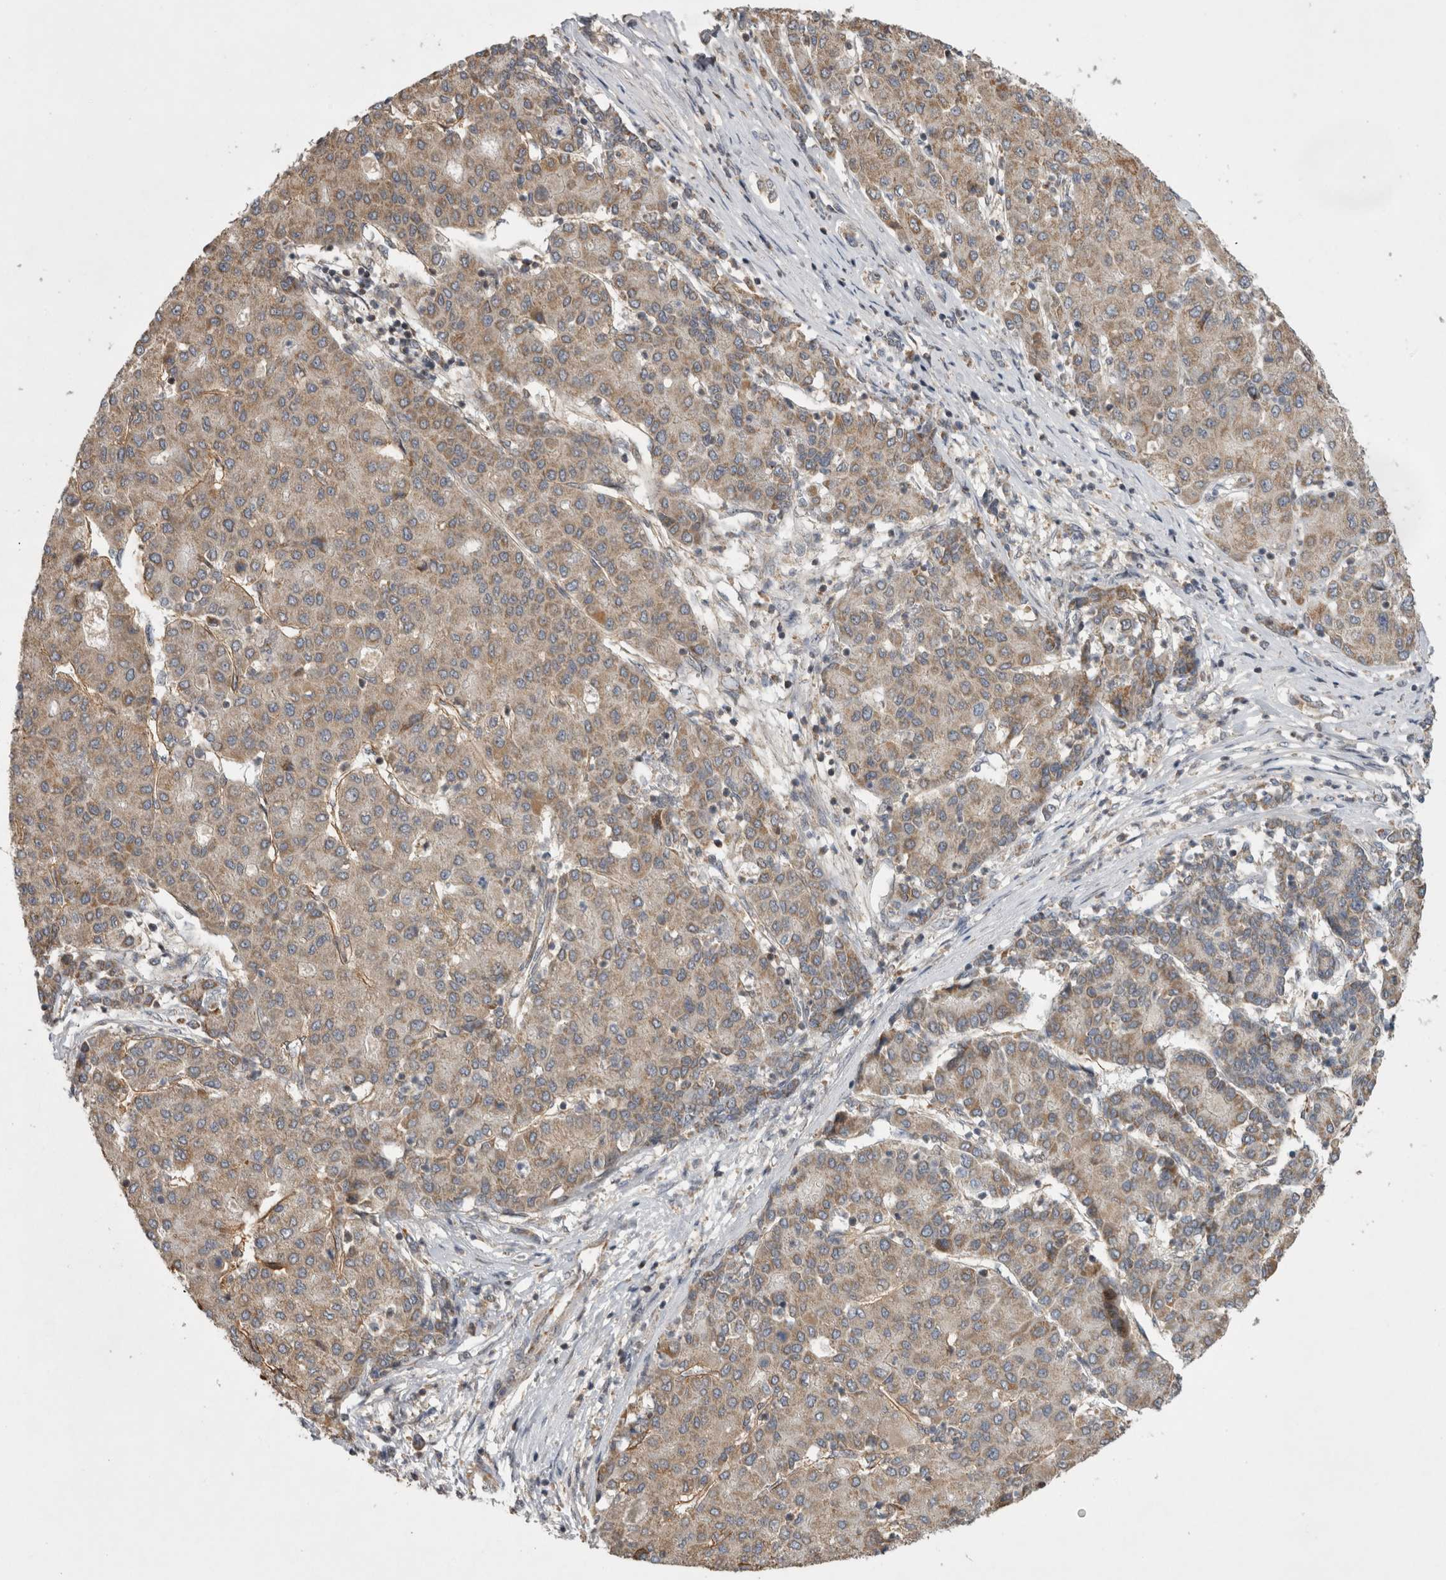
{"staining": {"intensity": "weak", "quantity": ">75%", "location": "cytoplasmic/membranous"}, "tissue": "liver cancer", "cell_type": "Tumor cells", "image_type": "cancer", "snomed": [{"axis": "morphology", "description": "Carcinoma, Hepatocellular, NOS"}, {"axis": "topography", "description": "Liver"}], "caption": "Protein staining by immunohistochemistry (IHC) demonstrates weak cytoplasmic/membranous staining in about >75% of tumor cells in liver cancer (hepatocellular carcinoma). Nuclei are stained in blue.", "gene": "KCNIP1", "patient": {"sex": "male", "age": 65}}